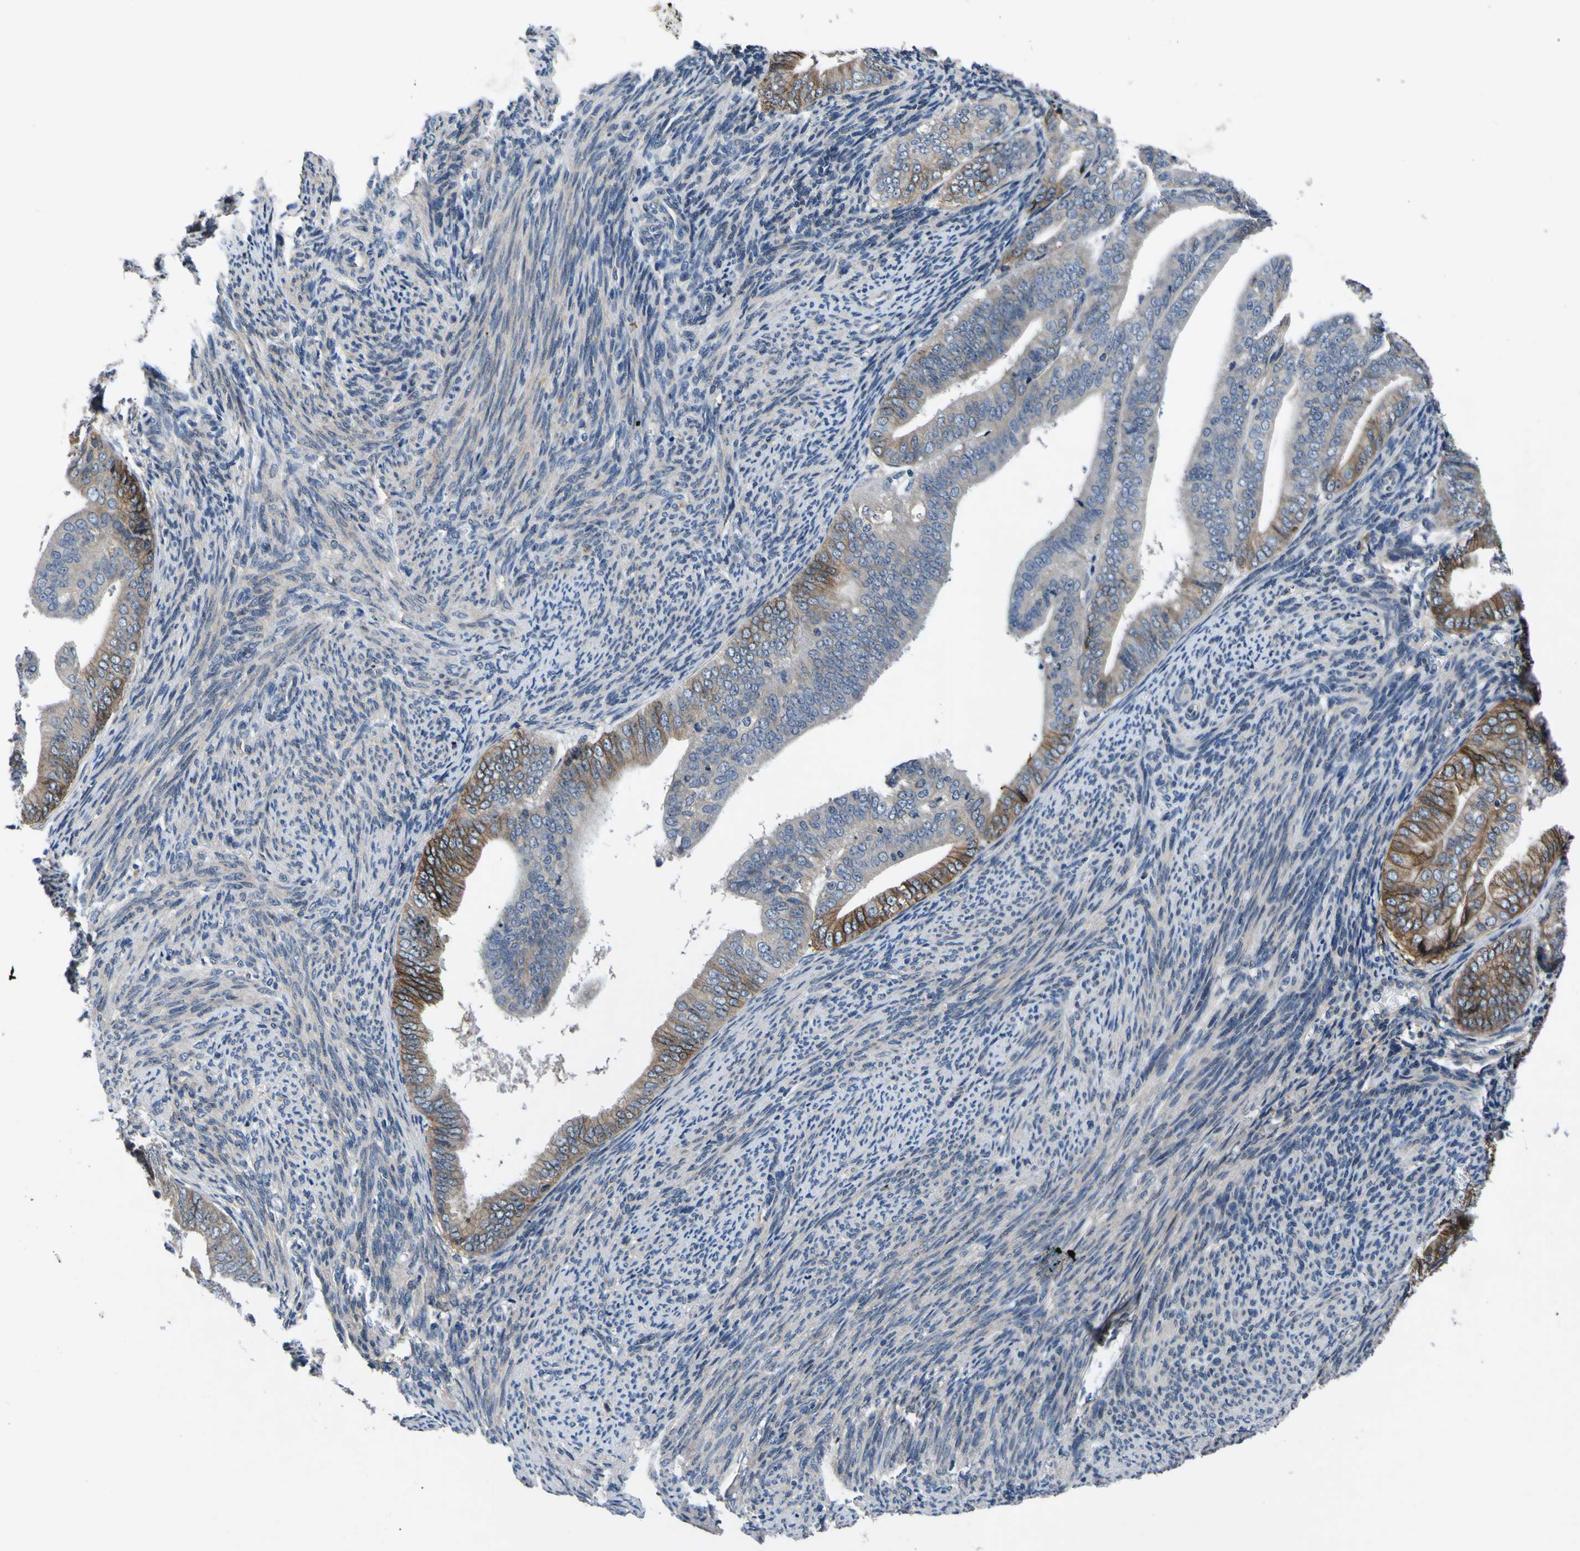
{"staining": {"intensity": "moderate", "quantity": "25%-75%", "location": "cytoplasmic/membranous"}, "tissue": "endometrial cancer", "cell_type": "Tumor cells", "image_type": "cancer", "snomed": [{"axis": "morphology", "description": "Adenocarcinoma, NOS"}, {"axis": "topography", "description": "Endometrium"}], "caption": "An image of human endometrial adenocarcinoma stained for a protein displays moderate cytoplasmic/membranous brown staining in tumor cells.", "gene": "EPHB4", "patient": {"sex": "female", "age": 63}}